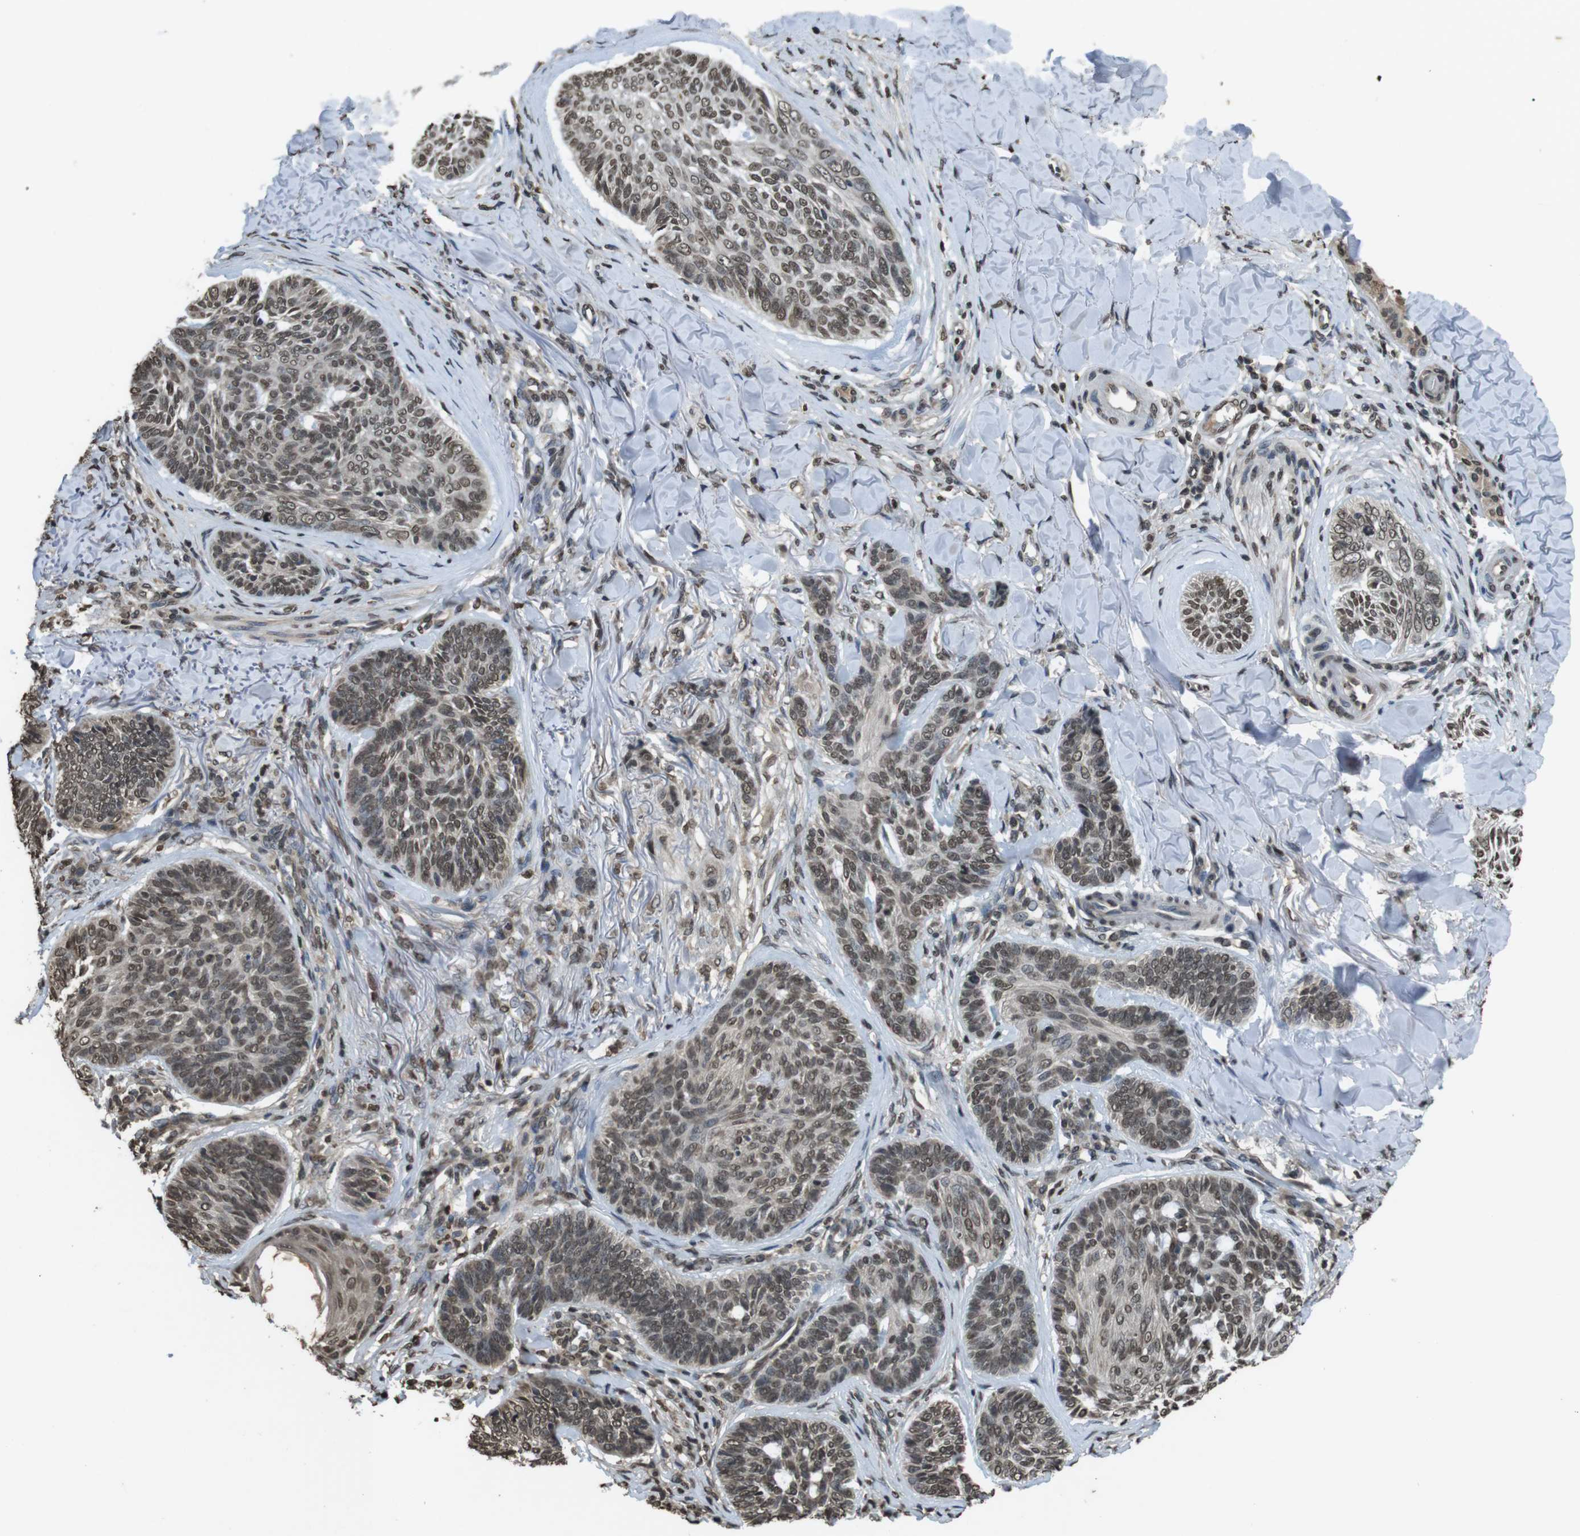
{"staining": {"intensity": "moderate", "quantity": ">75%", "location": "nuclear"}, "tissue": "skin cancer", "cell_type": "Tumor cells", "image_type": "cancer", "snomed": [{"axis": "morphology", "description": "Basal cell carcinoma"}, {"axis": "topography", "description": "Skin"}], "caption": "A medium amount of moderate nuclear expression is identified in approximately >75% of tumor cells in basal cell carcinoma (skin) tissue.", "gene": "MAF", "patient": {"sex": "male", "age": 43}}